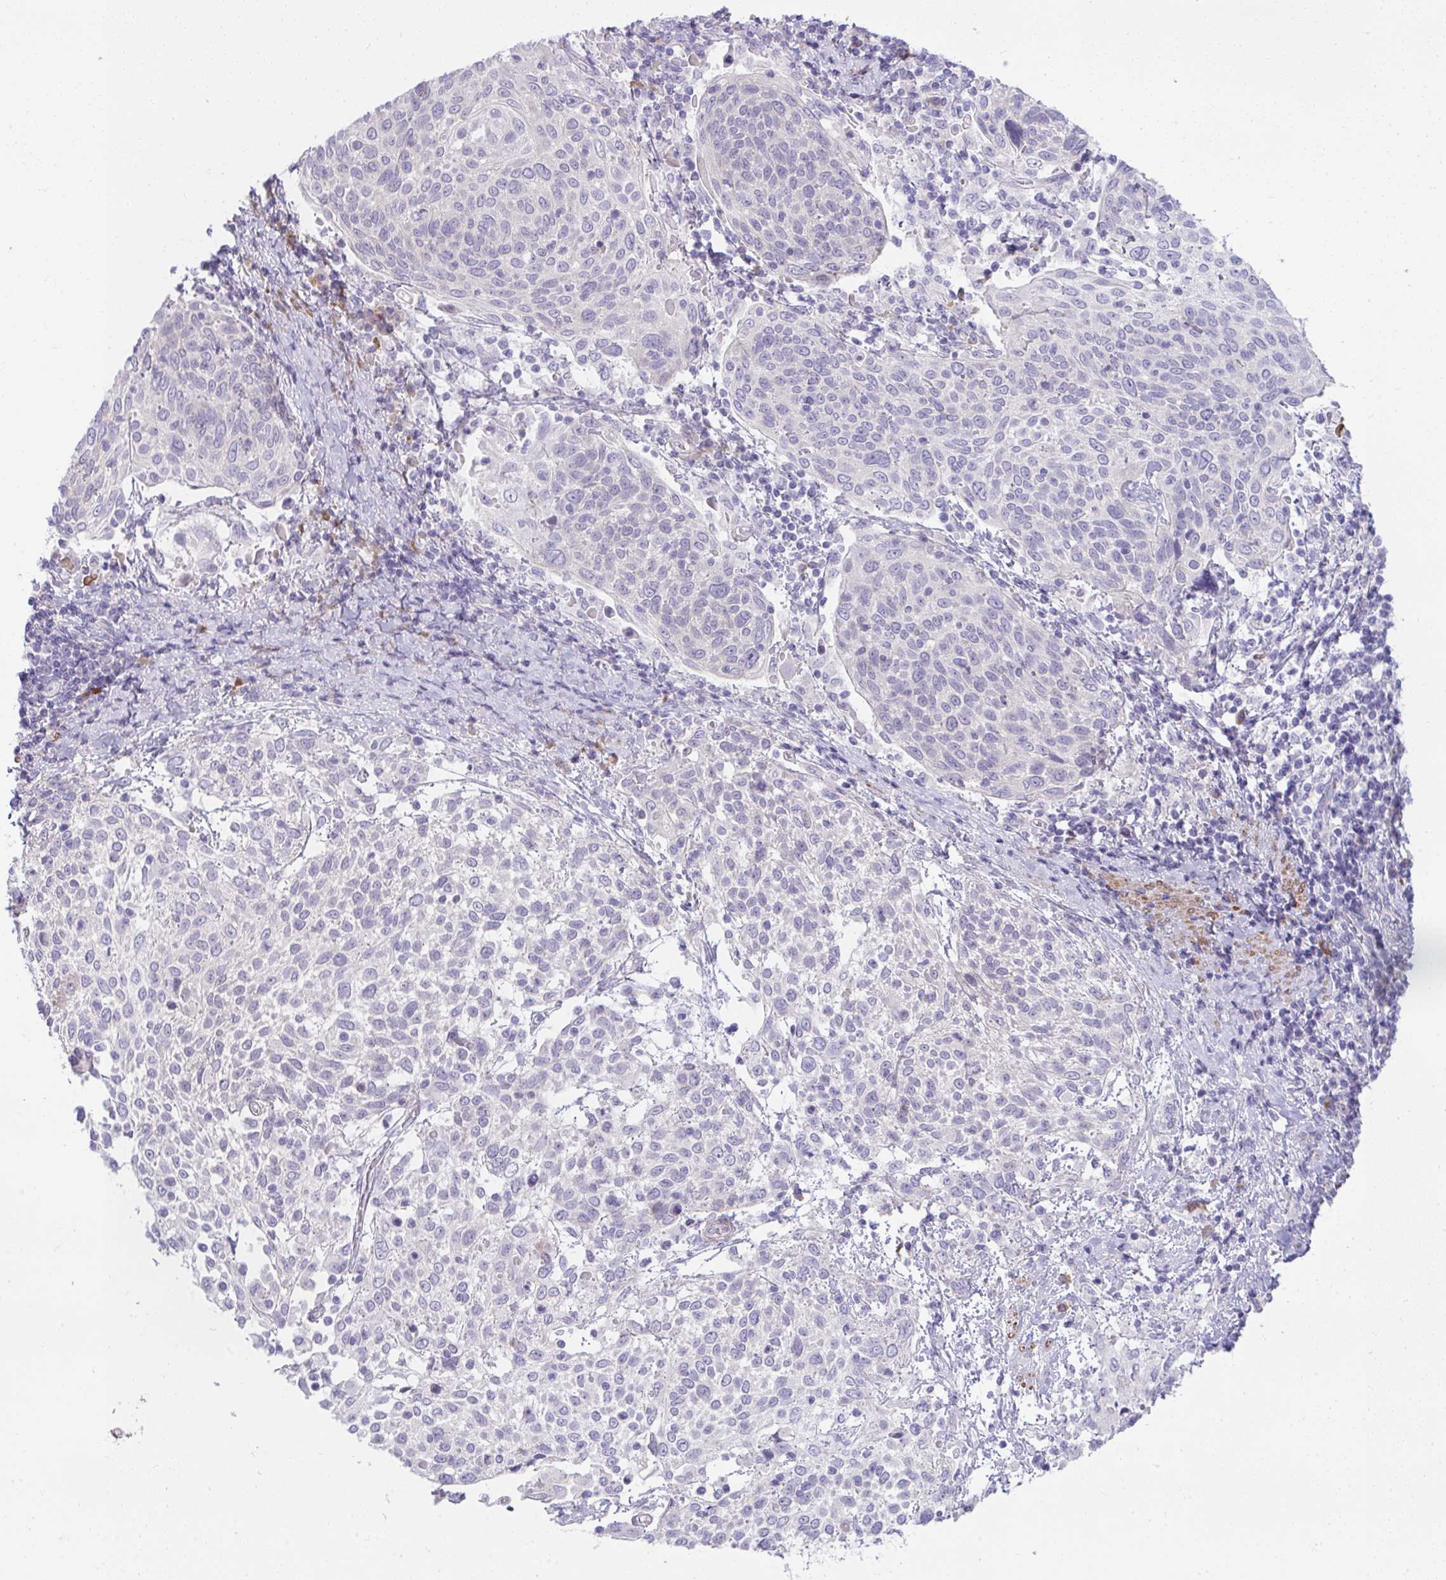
{"staining": {"intensity": "negative", "quantity": "none", "location": "none"}, "tissue": "cervical cancer", "cell_type": "Tumor cells", "image_type": "cancer", "snomed": [{"axis": "morphology", "description": "Squamous cell carcinoma, NOS"}, {"axis": "topography", "description": "Cervix"}], "caption": "The immunohistochemistry (IHC) micrograph has no significant staining in tumor cells of squamous cell carcinoma (cervical) tissue.", "gene": "PIGZ", "patient": {"sex": "female", "age": 61}}